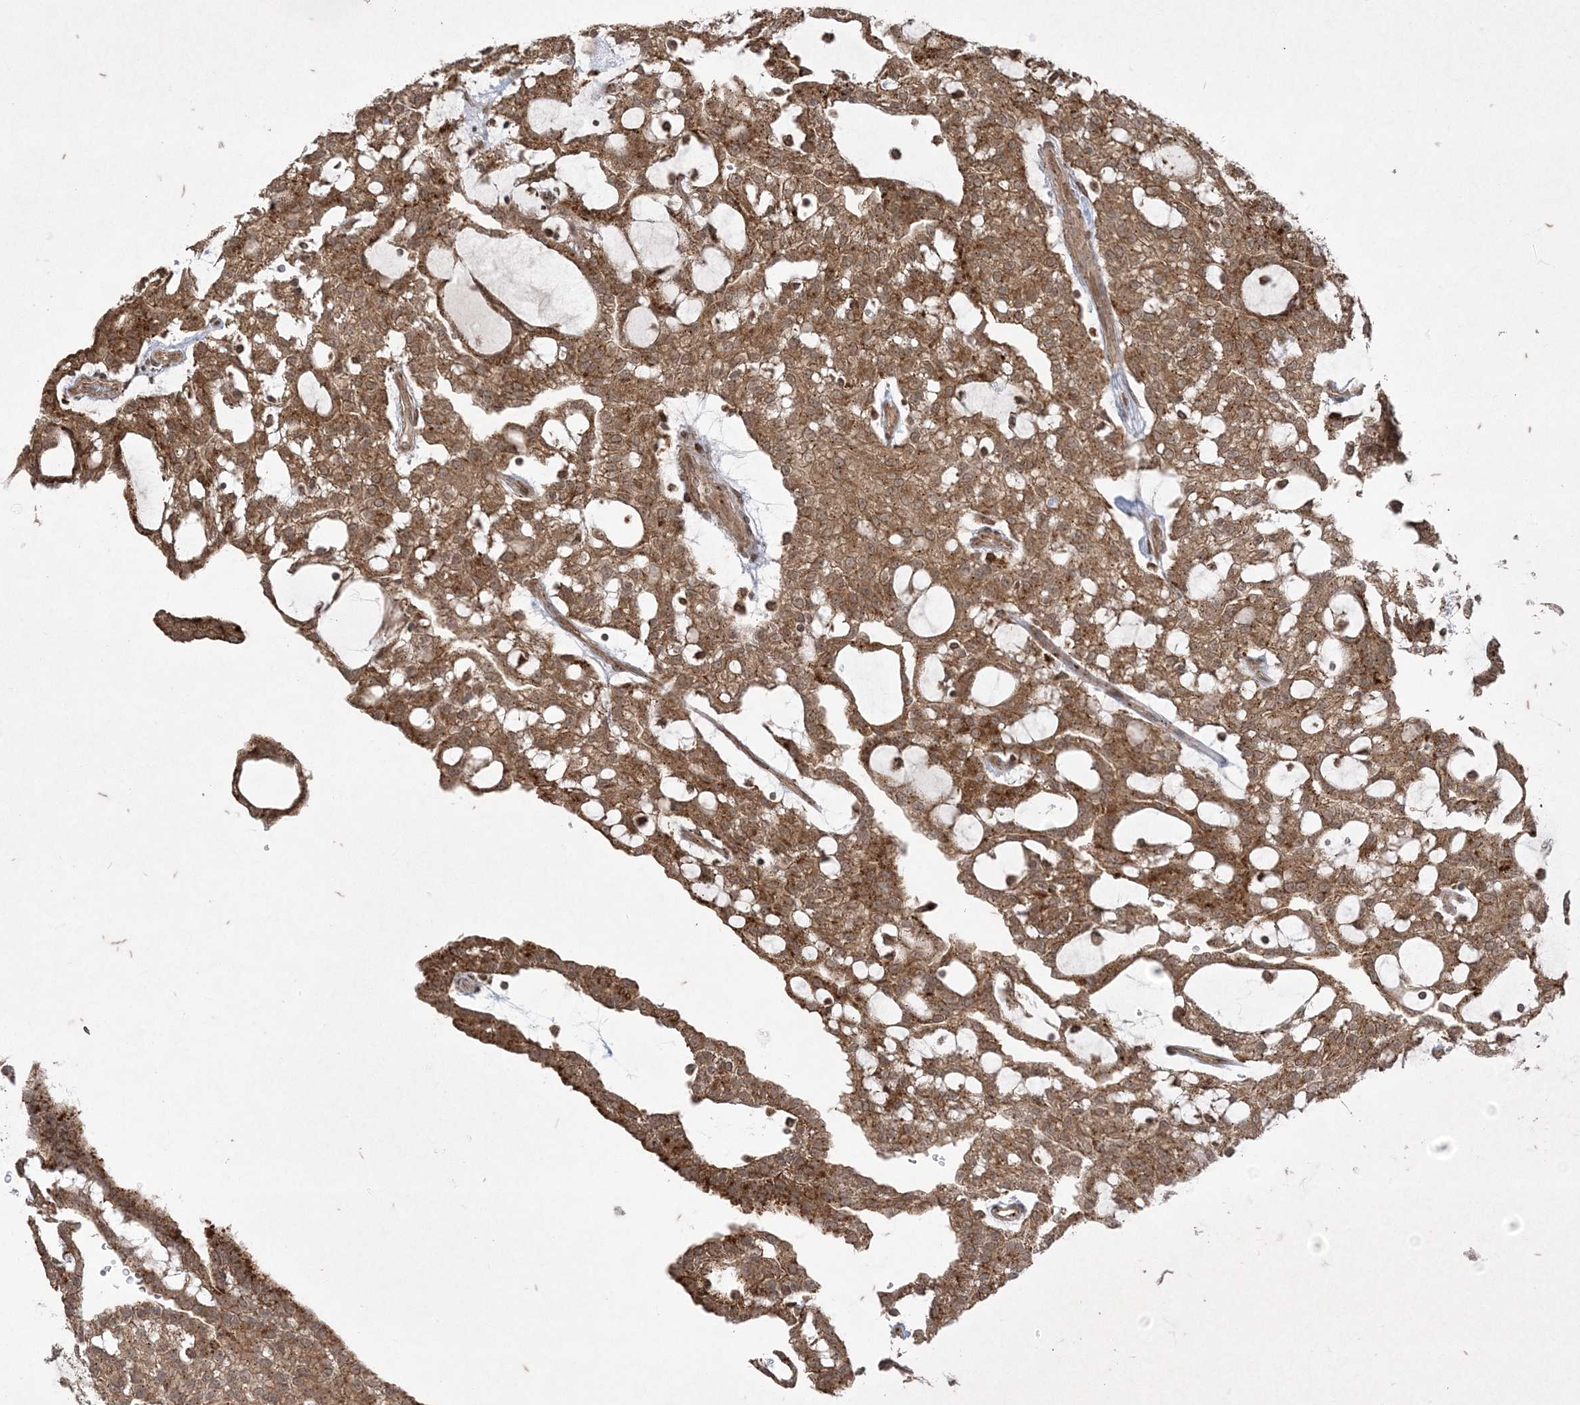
{"staining": {"intensity": "strong", "quantity": ">75%", "location": "cytoplasmic/membranous"}, "tissue": "renal cancer", "cell_type": "Tumor cells", "image_type": "cancer", "snomed": [{"axis": "morphology", "description": "Adenocarcinoma, NOS"}, {"axis": "topography", "description": "Kidney"}], "caption": "Tumor cells demonstrate high levels of strong cytoplasmic/membranous positivity in about >75% of cells in renal cancer (adenocarcinoma).", "gene": "RRAS", "patient": {"sex": "male", "age": 63}}